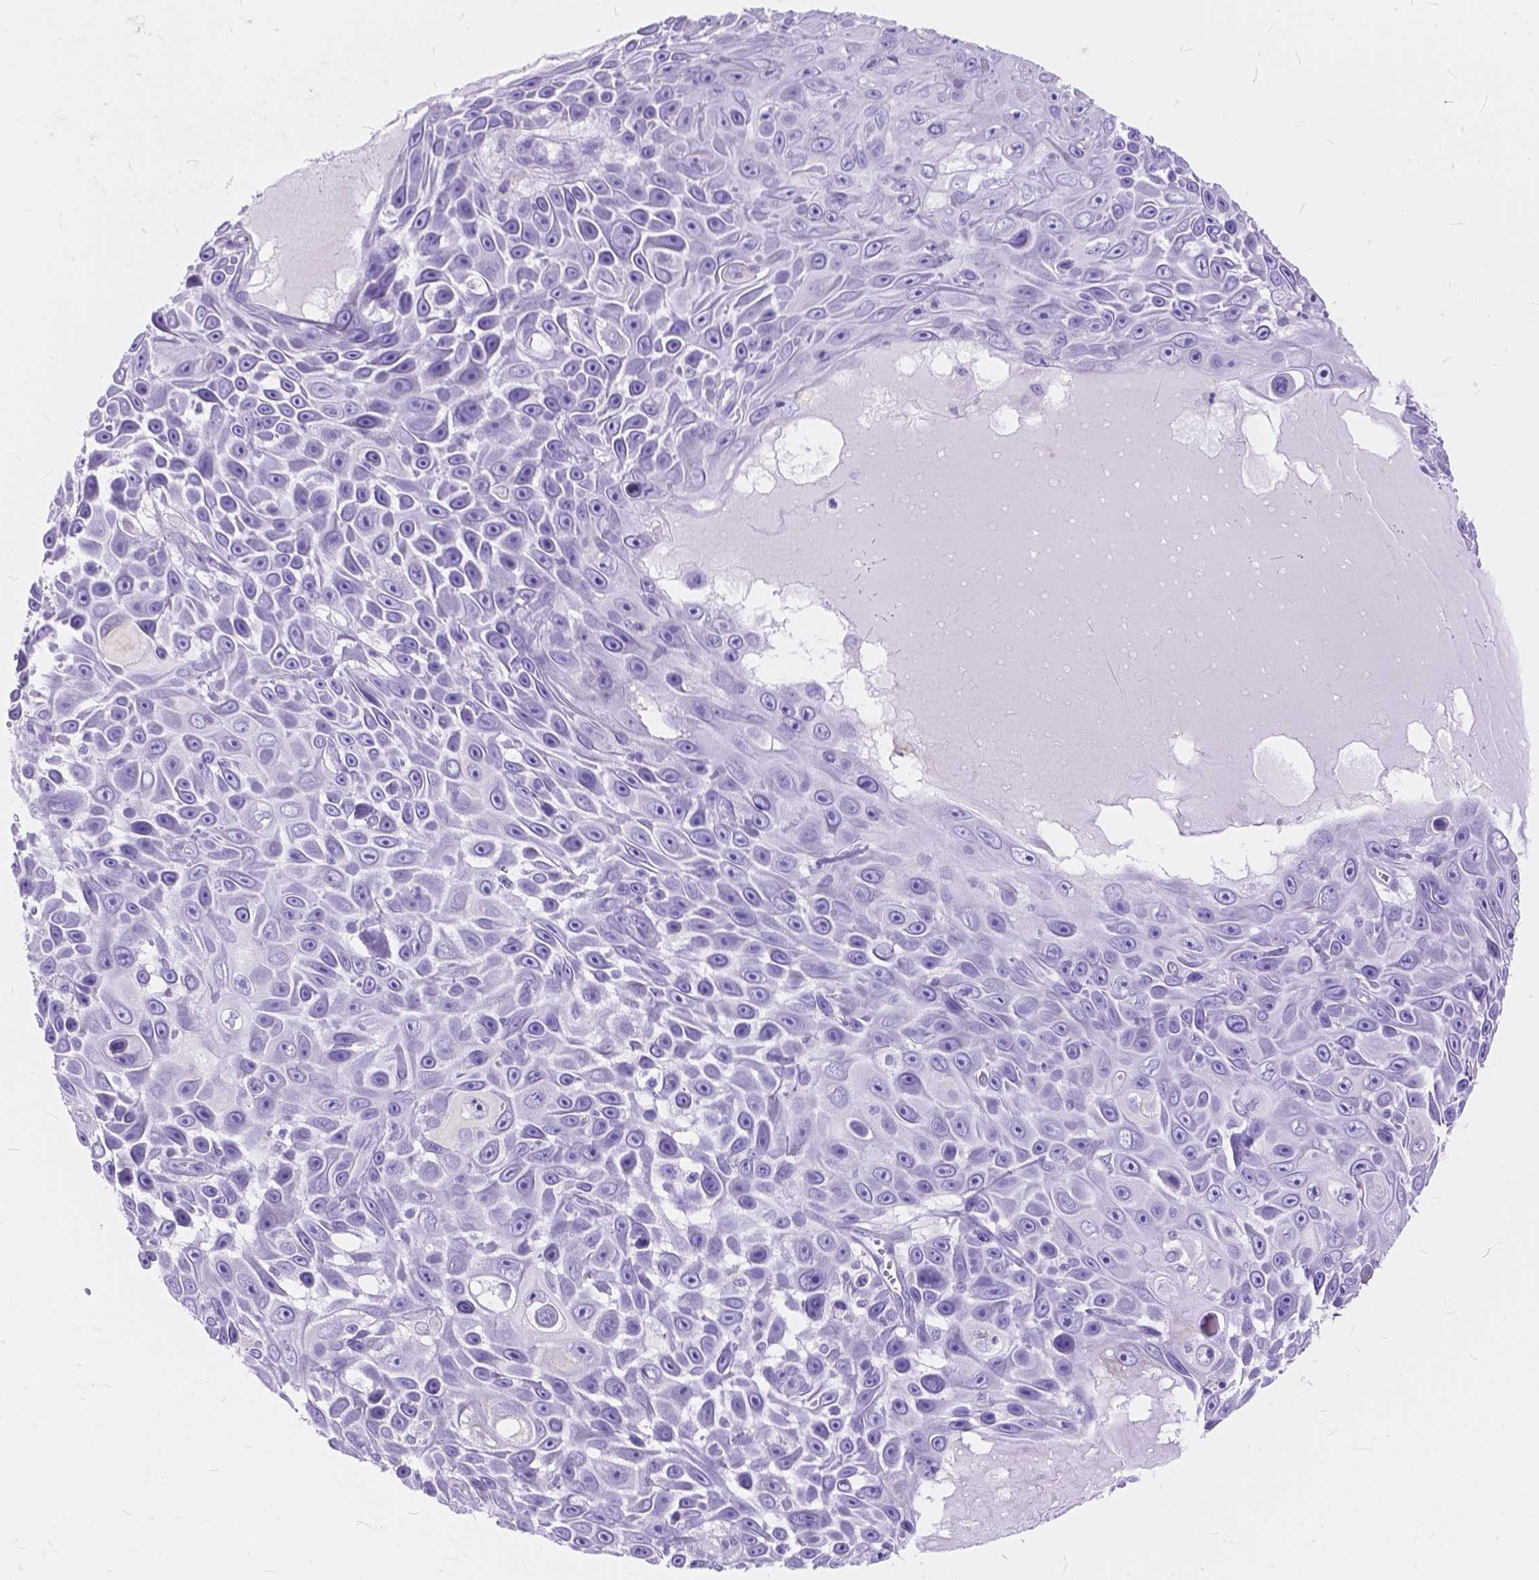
{"staining": {"intensity": "negative", "quantity": "none", "location": "none"}, "tissue": "skin cancer", "cell_type": "Tumor cells", "image_type": "cancer", "snomed": [{"axis": "morphology", "description": "Squamous cell carcinoma, NOS"}, {"axis": "topography", "description": "Skin"}], "caption": "This is a photomicrograph of immunohistochemistry staining of squamous cell carcinoma (skin), which shows no staining in tumor cells.", "gene": "FOXL2", "patient": {"sex": "male", "age": 82}}